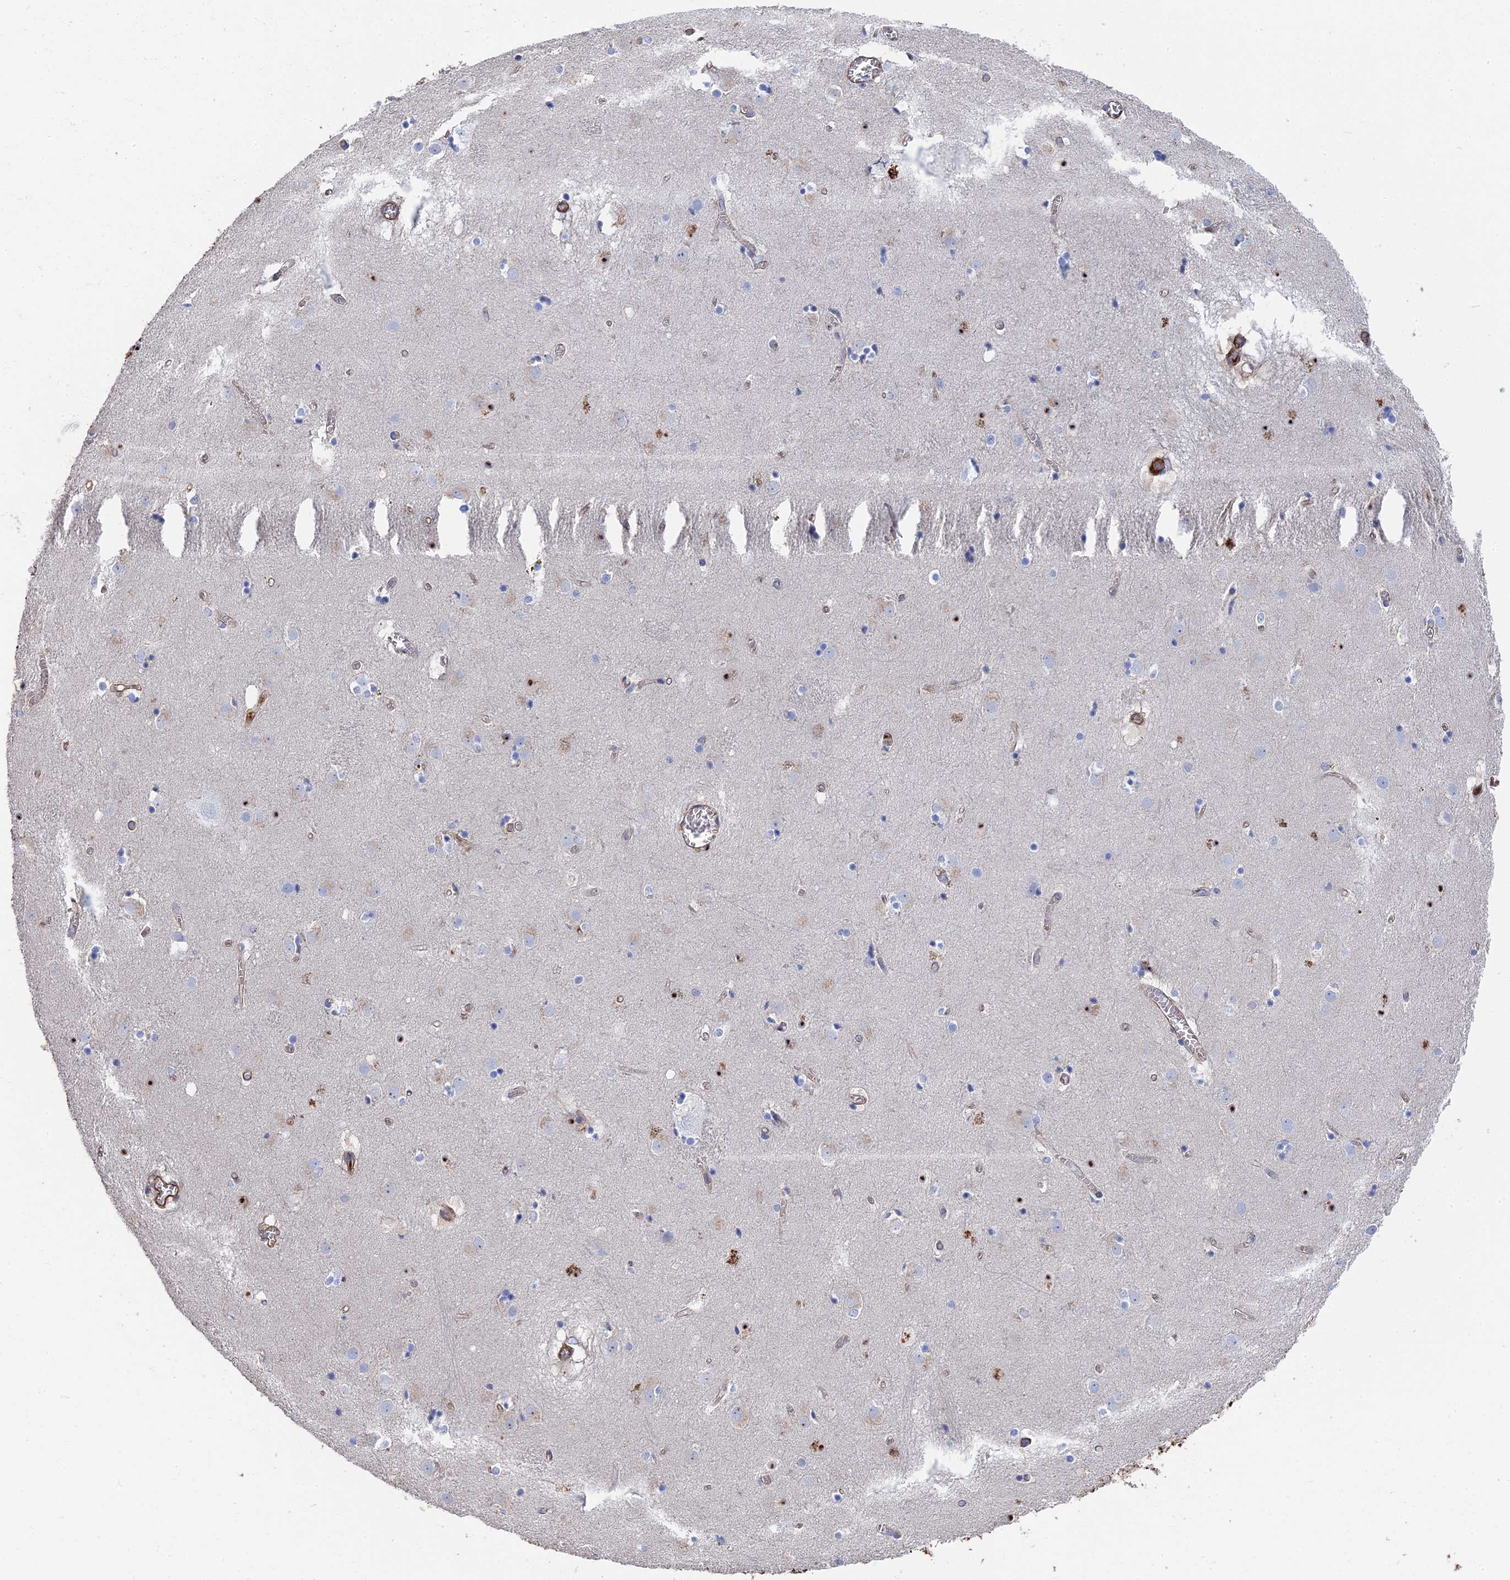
{"staining": {"intensity": "moderate", "quantity": "<25%", "location": "nuclear"}, "tissue": "caudate", "cell_type": "Glial cells", "image_type": "normal", "snomed": [{"axis": "morphology", "description": "Normal tissue, NOS"}, {"axis": "topography", "description": "Lateral ventricle wall"}], "caption": "A high-resolution photomicrograph shows IHC staining of normal caudate, which exhibits moderate nuclear positivity in approximately <25% of glial cells. Nuclei are stained in blue.", "gene": "STRA6", "patient": {"sex": "male", "age": 70}}